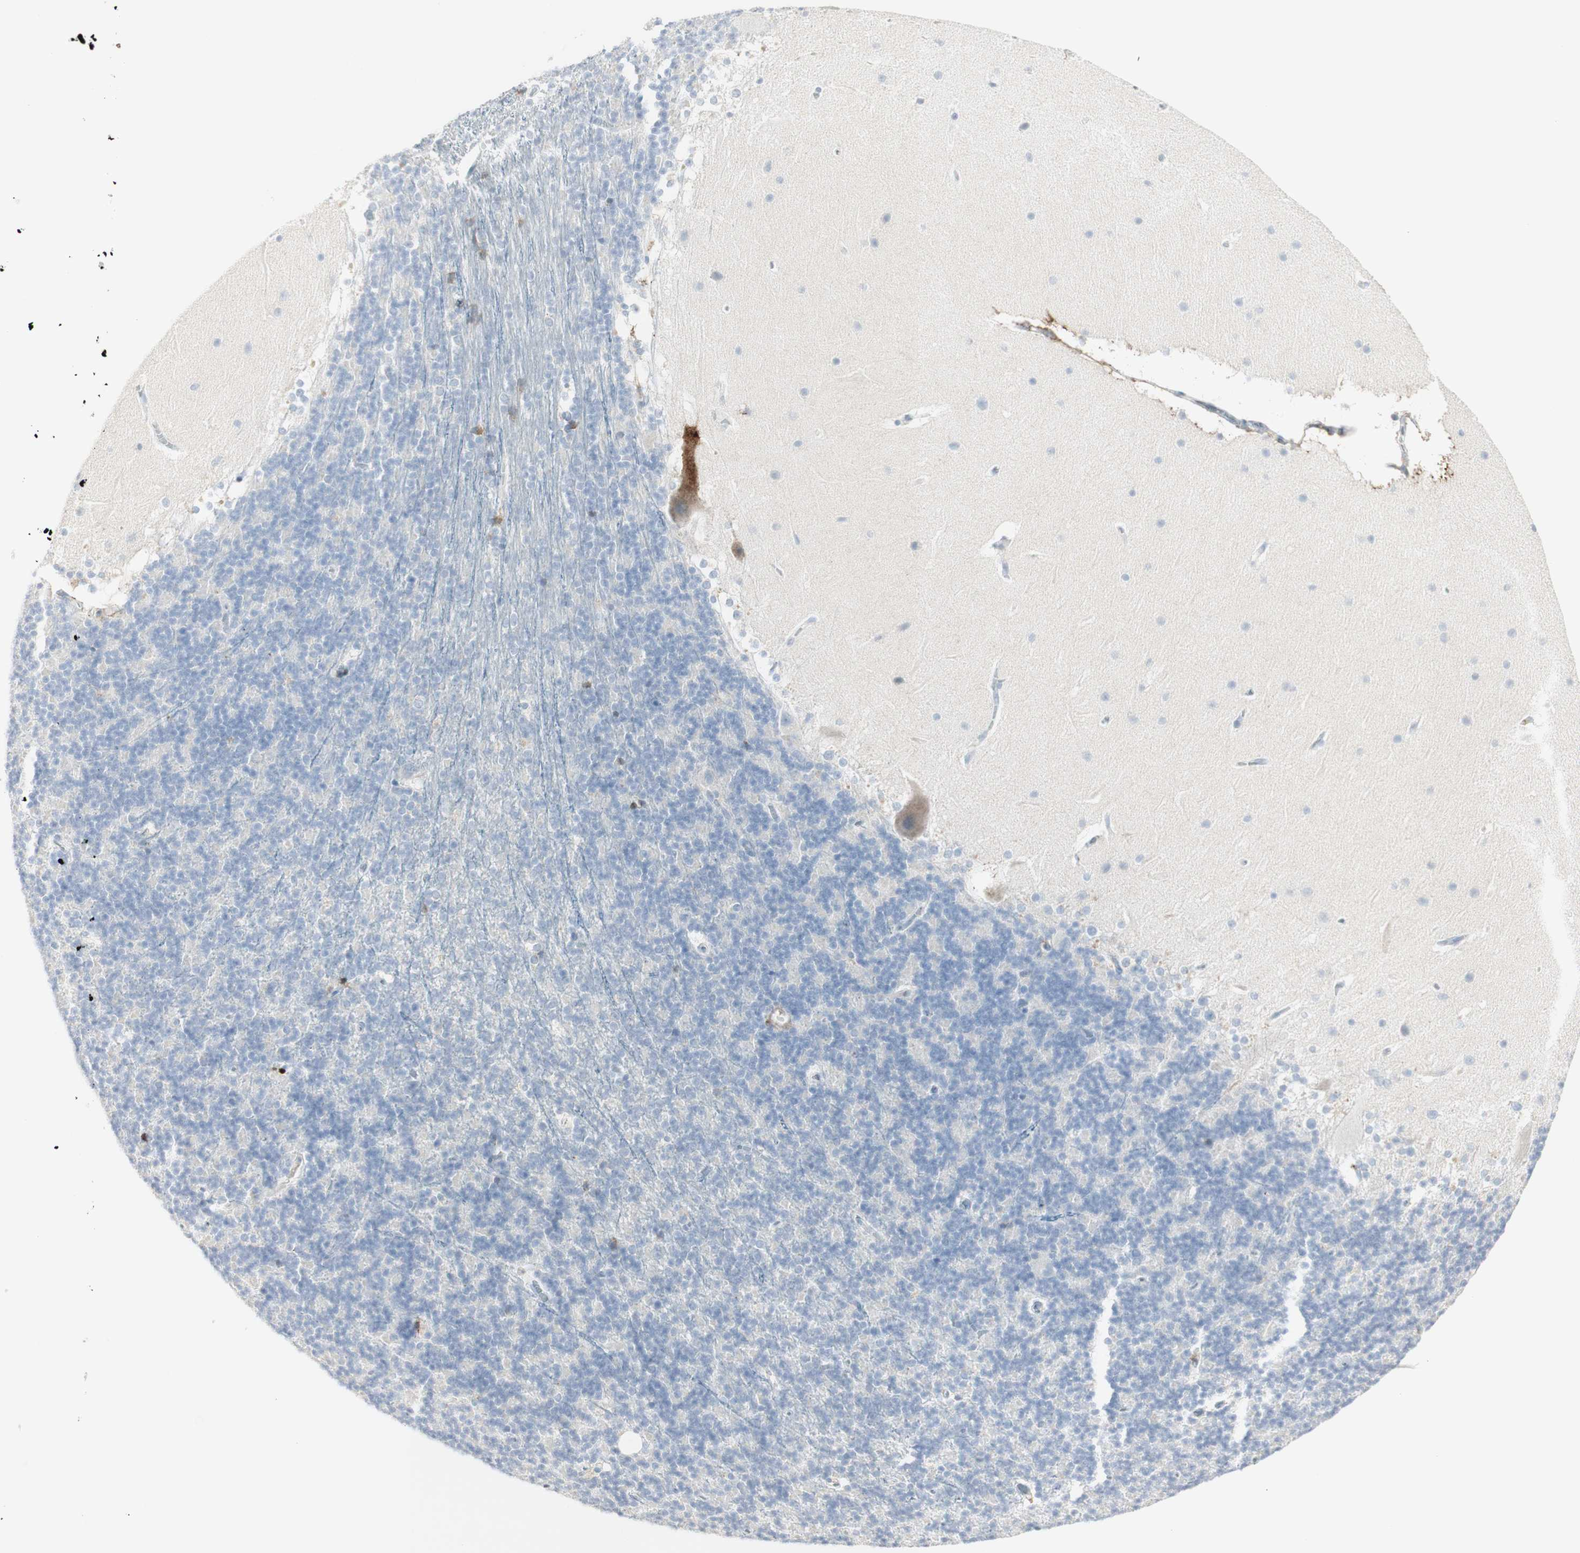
{"staining": {"intensity": "negative", "quantity": "none", "location": "none"}, "tissue": "cerebellum", "cell_type": "Cells in granular layer", "image_type": "normal", "snomed": [{"axis": "morphology", "description": "Normal tissue, NOS"}, {"axis": "topography", "description": "Cerebellum"}], "caption": "This is a image of immunohistochemistry (IHC) staining of benign cerebellum, which shows no expression in cells in granular layer.", "gene": "MDK", "patient": {"sex": "female", "age": 19}}